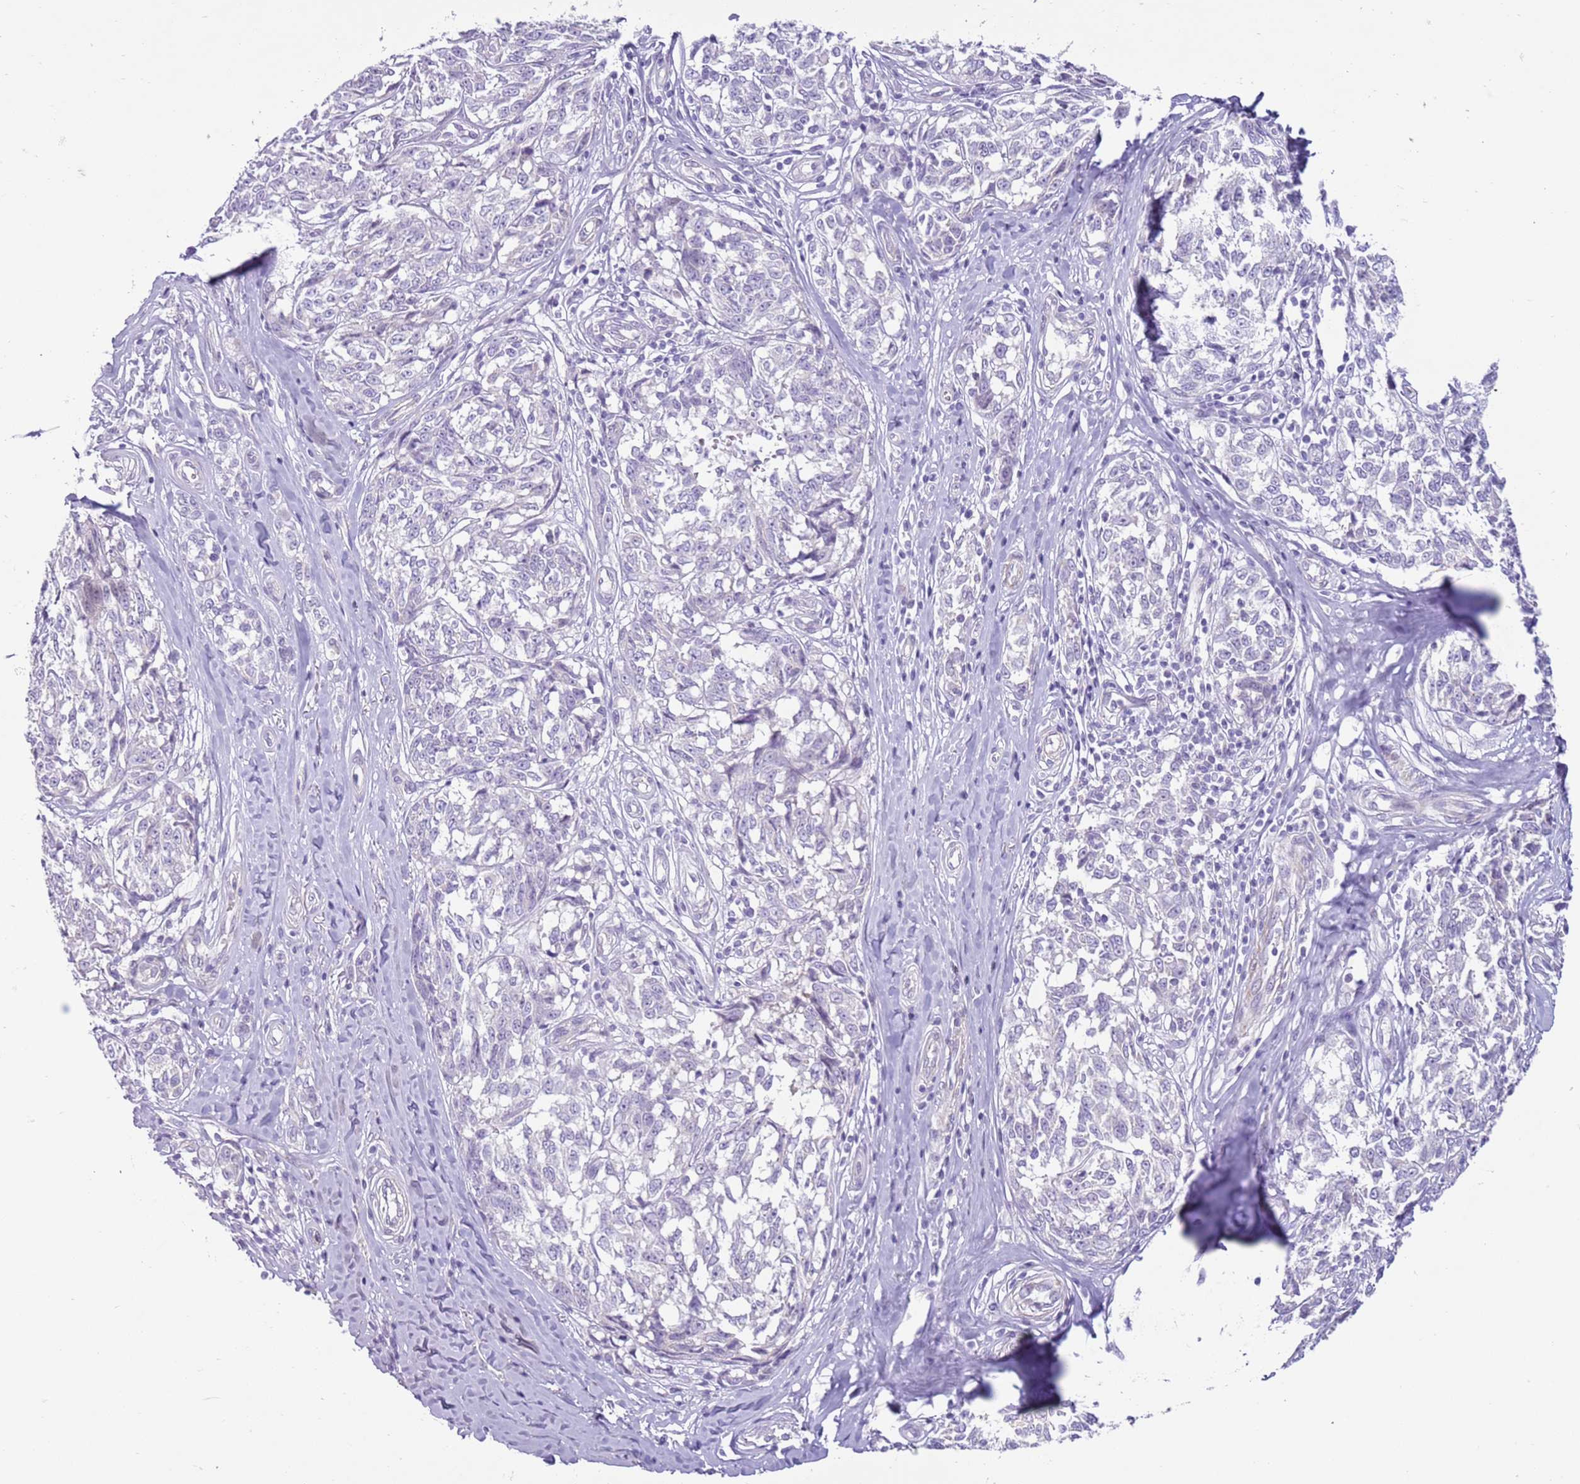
{"staining": {"intensity": "negative", "quantity": "none", "location": "none"}, "tissue": "melanoma", "cell_type": "Tumor cells", "image_type": "cancer", "snomed": [{"axis": "morphology", "description": "Normal tissue, NOS"}, {"axis": "morphology", "description": "Malignant melanoma, NOS"}, {"axis": "topography", "description": "Skin"}], "caption": "Immunohistochemistry of malignant melanoma demonstrates no positivity in tumor cells.", "gene": "ZNF239", "patient": {"sex": "female", "age": 64}}